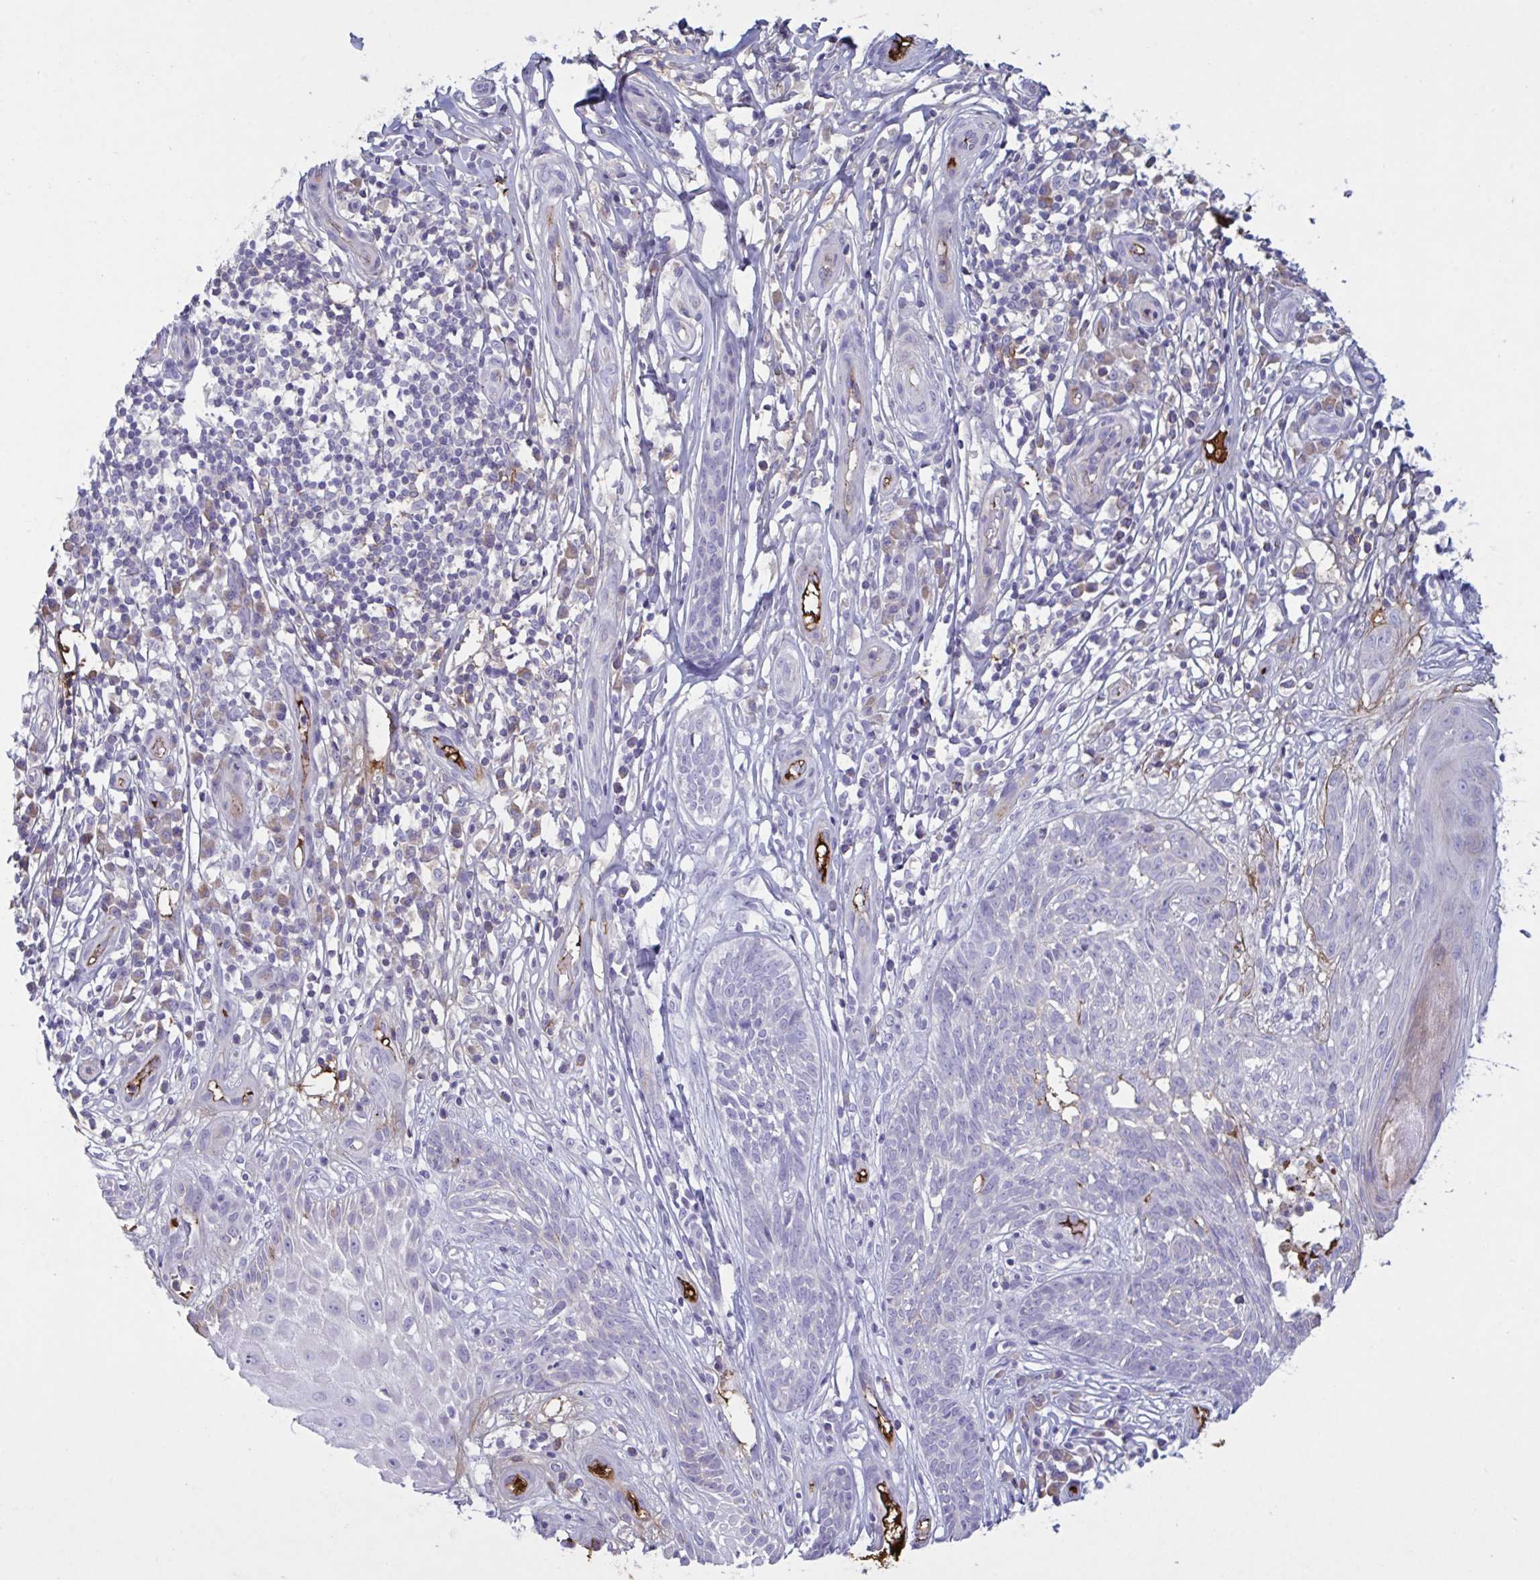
{"staining": {"intensity": "negative", "quantity": "none", "location": "none"}, "tissue": "skin cancer", "cell_type": "Tumor cells", "image_type": "cancer", "snomed": [{"axis": "morphology", "description": "Basal cell carcinoma"}, {"axis": "topography", "description": "Skin"}, {"axis": "topography", "description": "Skin, foot"}], "caption": "Protein analysis of basal cell carcinoma (skin) demonstrates no significant positivity in tumor cells.", "gene": "IL1R1", "patient": {"sex": "female", "age": 86}}